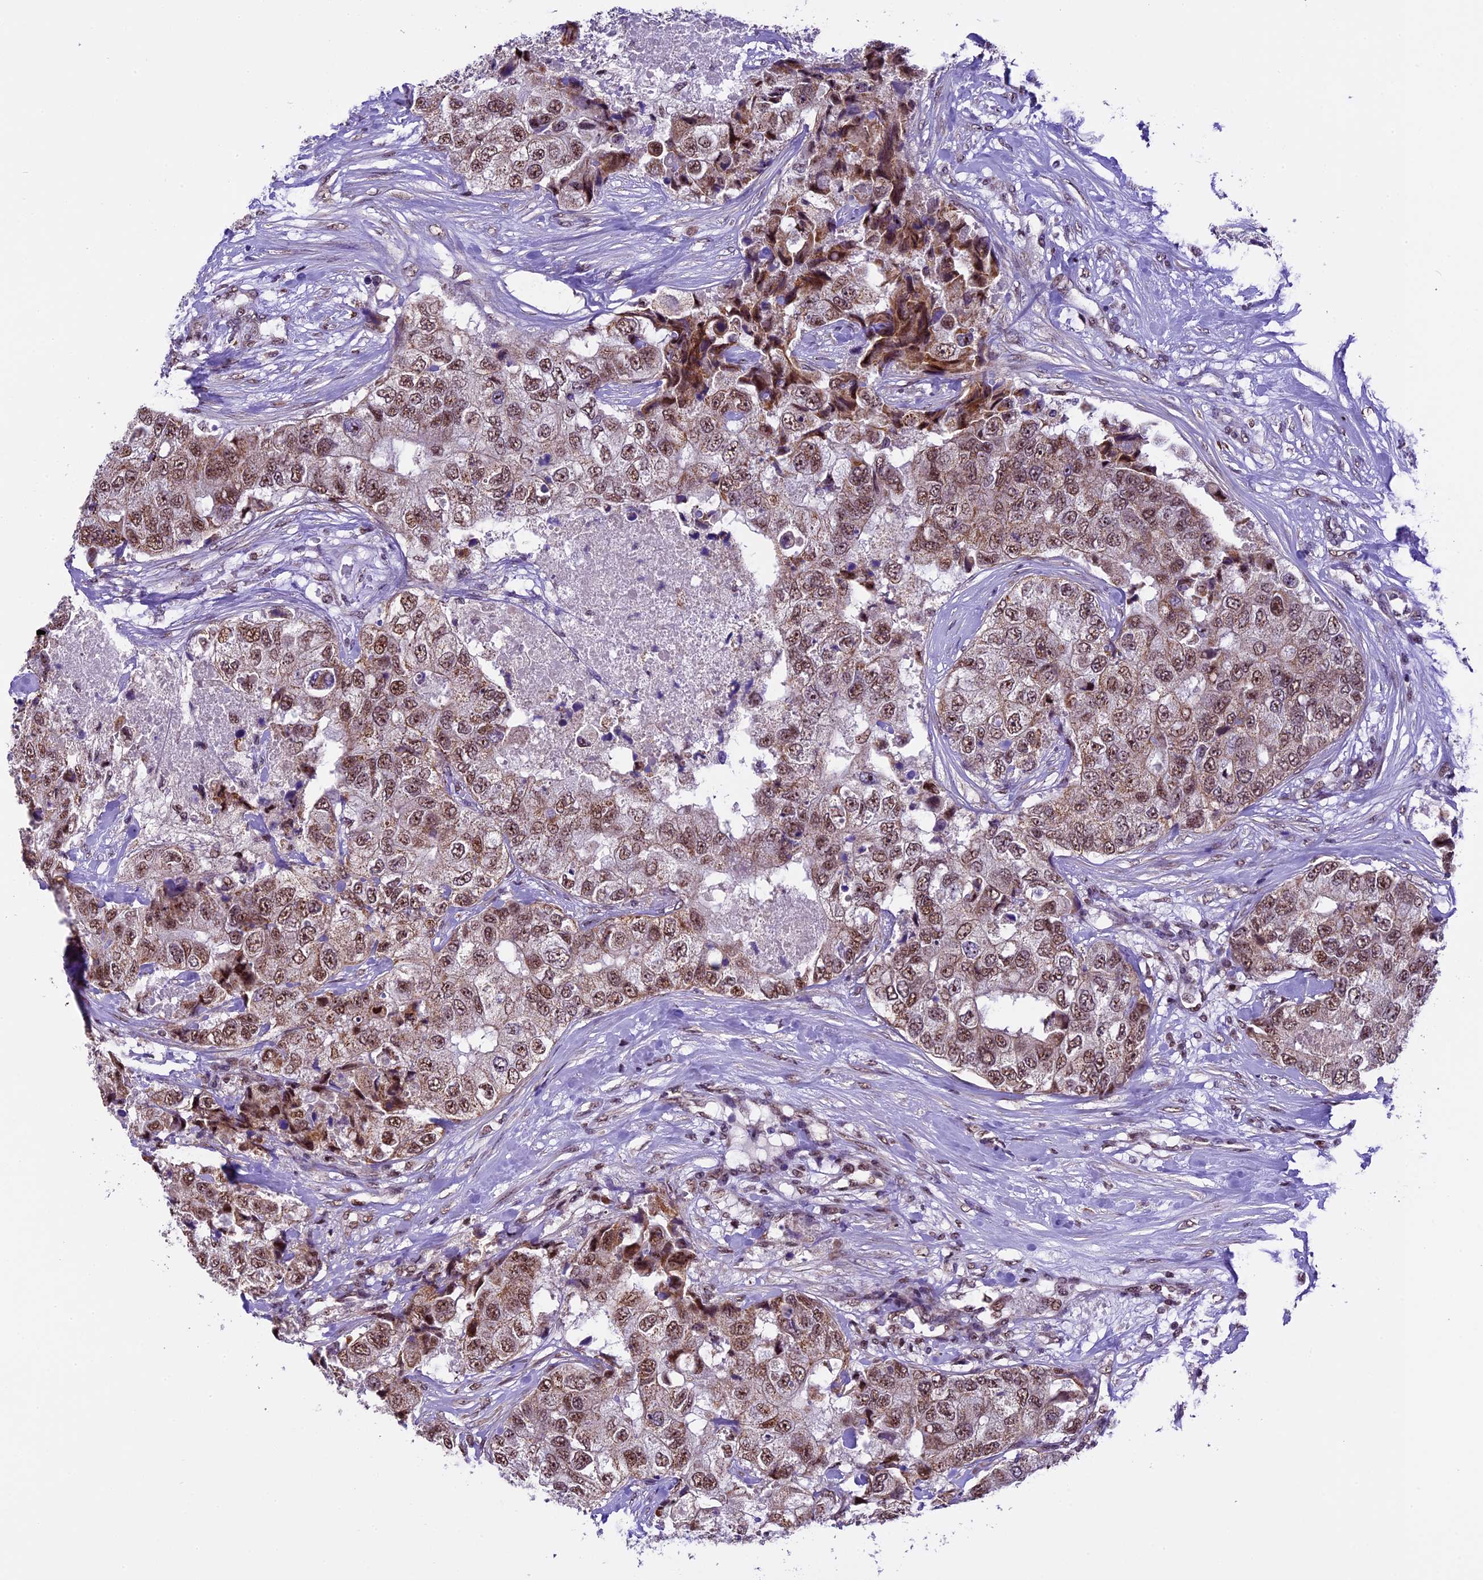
{"staining": {"intensity": "moderate", "quantity": ">75%", "location": "nuclear"}, "tissue": "breast cancer", "cell_type": "Tumor cells", "image_type": "cancer", "snomed": [{"axis": "morphology", "description": "Duct carcinoma"}, {"axis": "topography", "description": "Breast"}], "caption": "Immunohistochemical staining of human breast intraductal carcinoma shows medium levels of moderate nuclear protein positivity in about >75% of tumor cells. The protein of interest is shown in brown color, while the nuclei are stained blue.", "gene": "CARS2", "patient": {"sex": "female", "age": 62}}